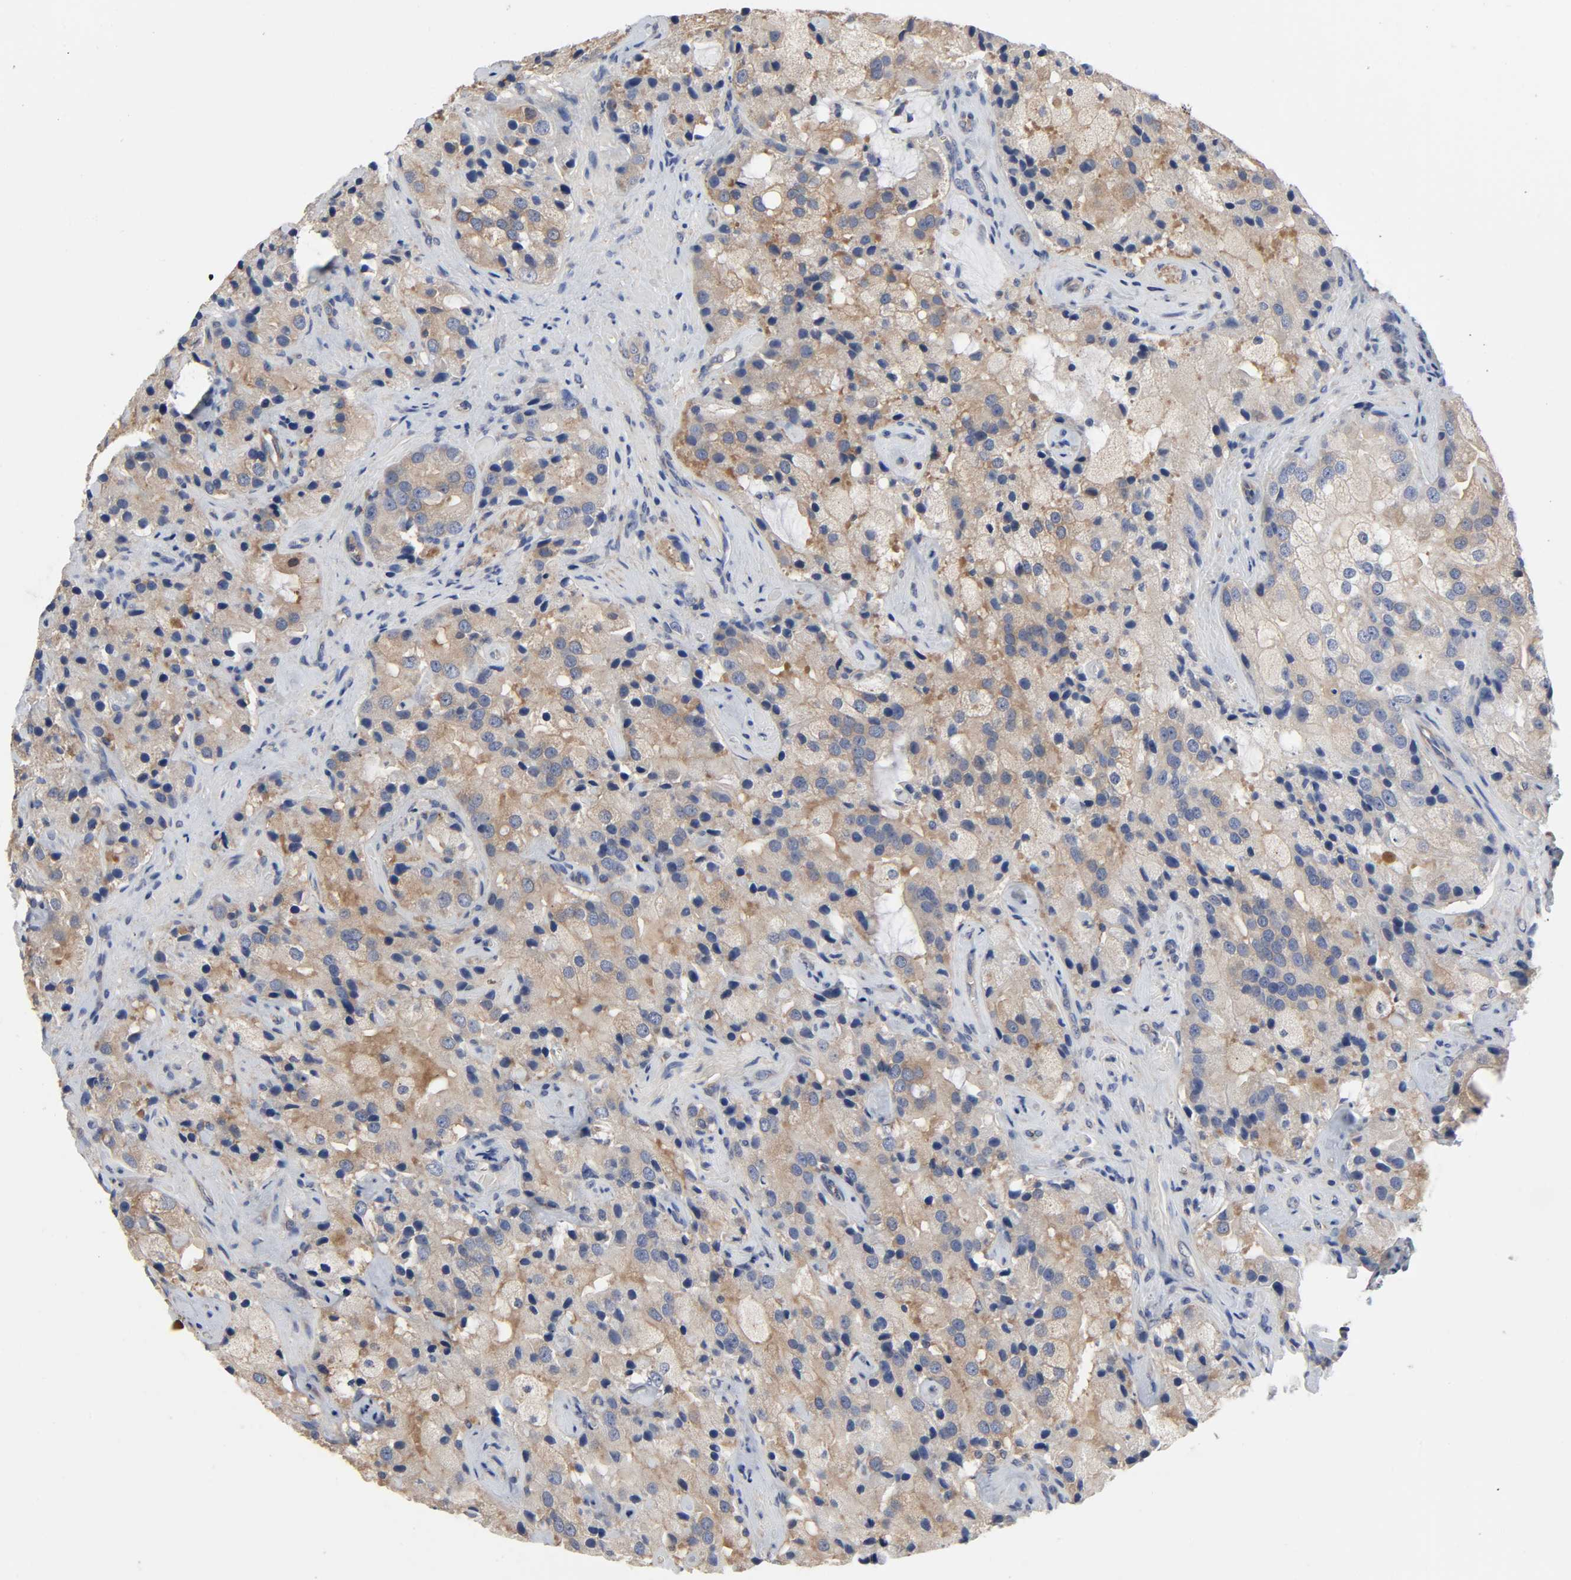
{"staining": {"intensity": "moderate", "quantity": ">75%", "location": "cytoplasmic/membranous"}, "tissue": "prostate cancer", "cell_type": "Tumor cells", "image_type": "cancer", "snomed": [{"axis": "morphology", "description": "Adenocarcinoma, High grade"}, {"axis": "topography", "description": "Prostate"}], "caption": "Immunohistochemistry (IHC) micrograph of prostate cancer (high-grade adenocarcinoma) stained for a protein (brown), which shows medium levels of moderate cytoplasmic/membranous staining in approximately >75% of tumor cells.", "gene": "DYNLT3", "patient": {"sex": "male", "age": 70}}